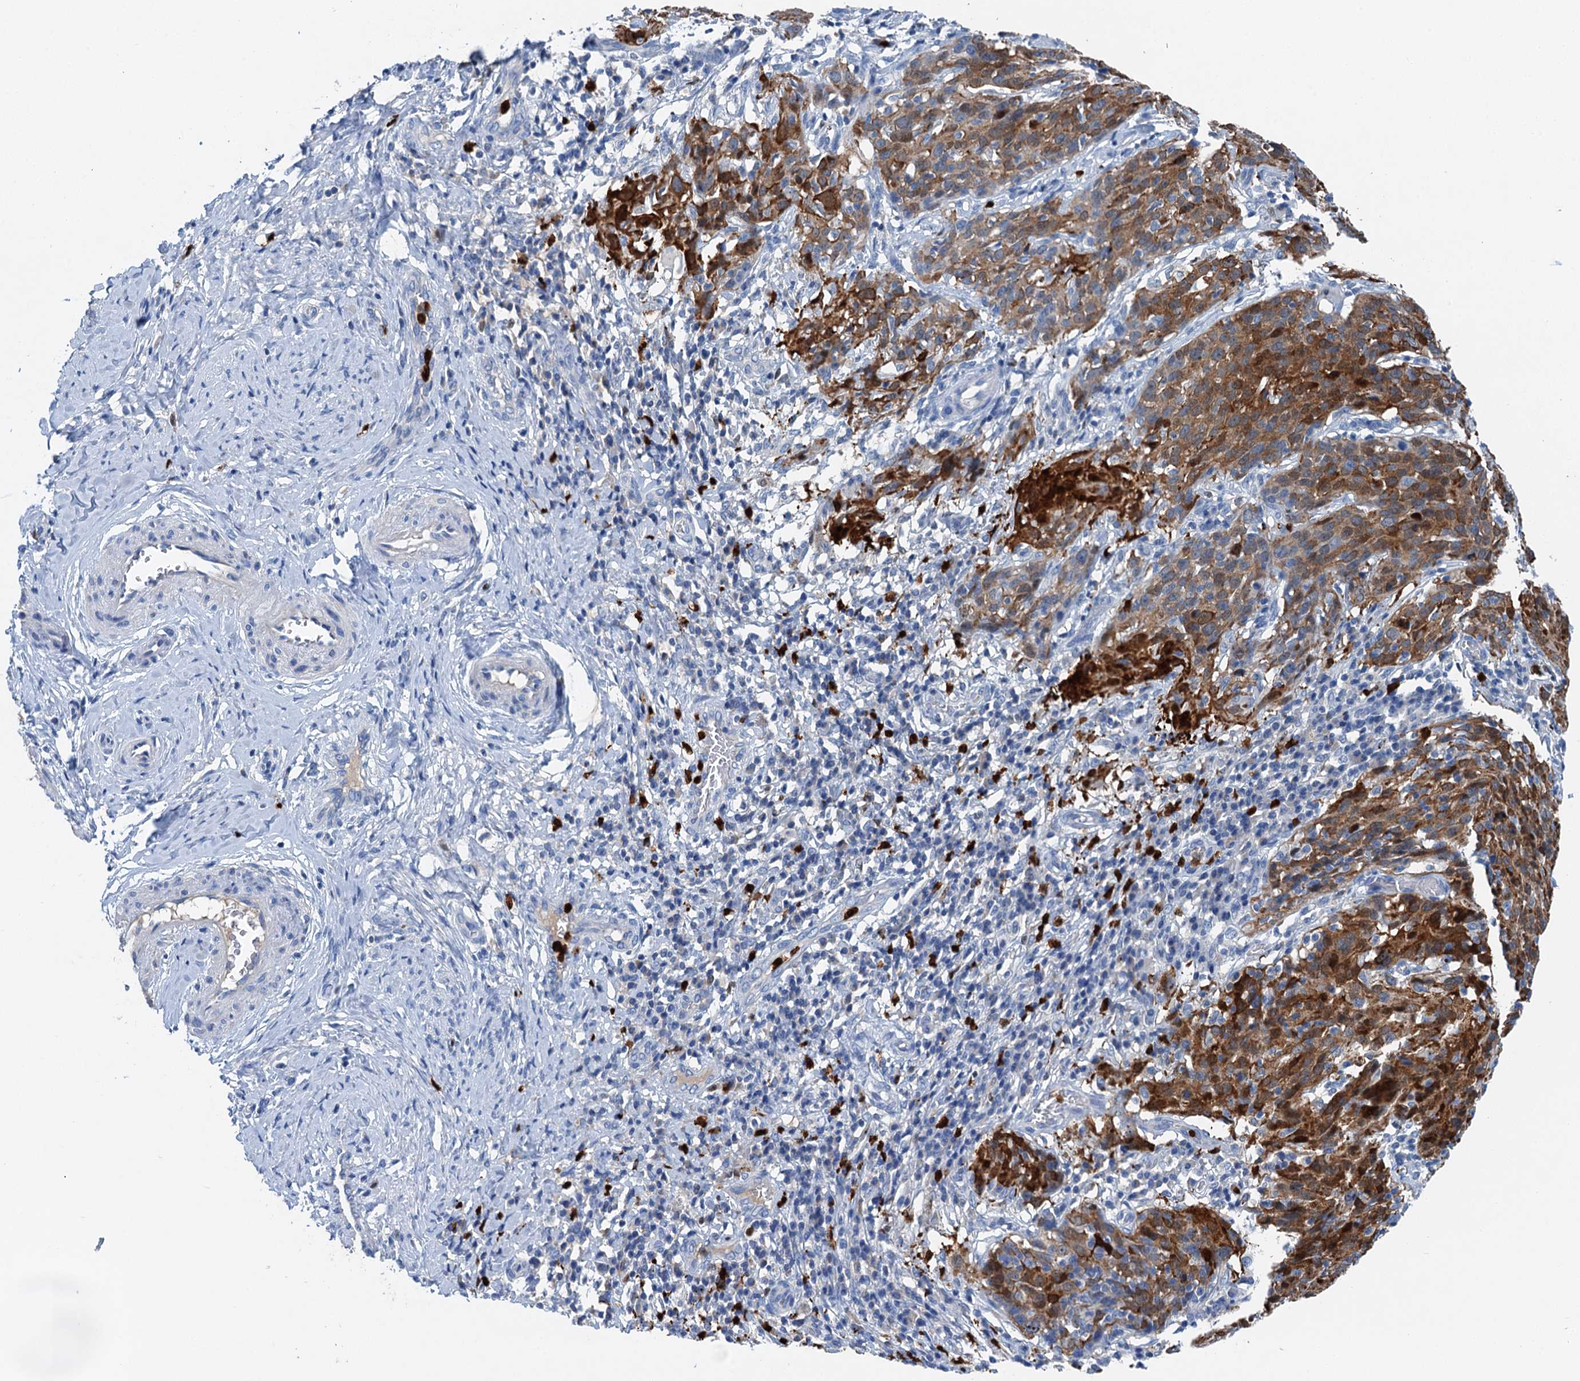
{"staining": {"intensity": "moderate", "quantity": ">75%", "location": "cytoplasmic/membranous"}, "tissue": "cervical cancer", "cell_type": "Tumor cells", "image_type": "cancer", "snomed": [{"axis": "morphology", "description": "Squamous cell carcinoma, NOS"}, {"axis": "topography", "description": "Cervix"}], "caption": "Approximately >75% of tumor cells in human cervical squamous cell carcinoma show moderate cytoplasmic/membranous protein positivity as visualized by brown immunohistochemical staining.", "gene": "OTOA", "patient": {"sex": "female", "age": 50}}